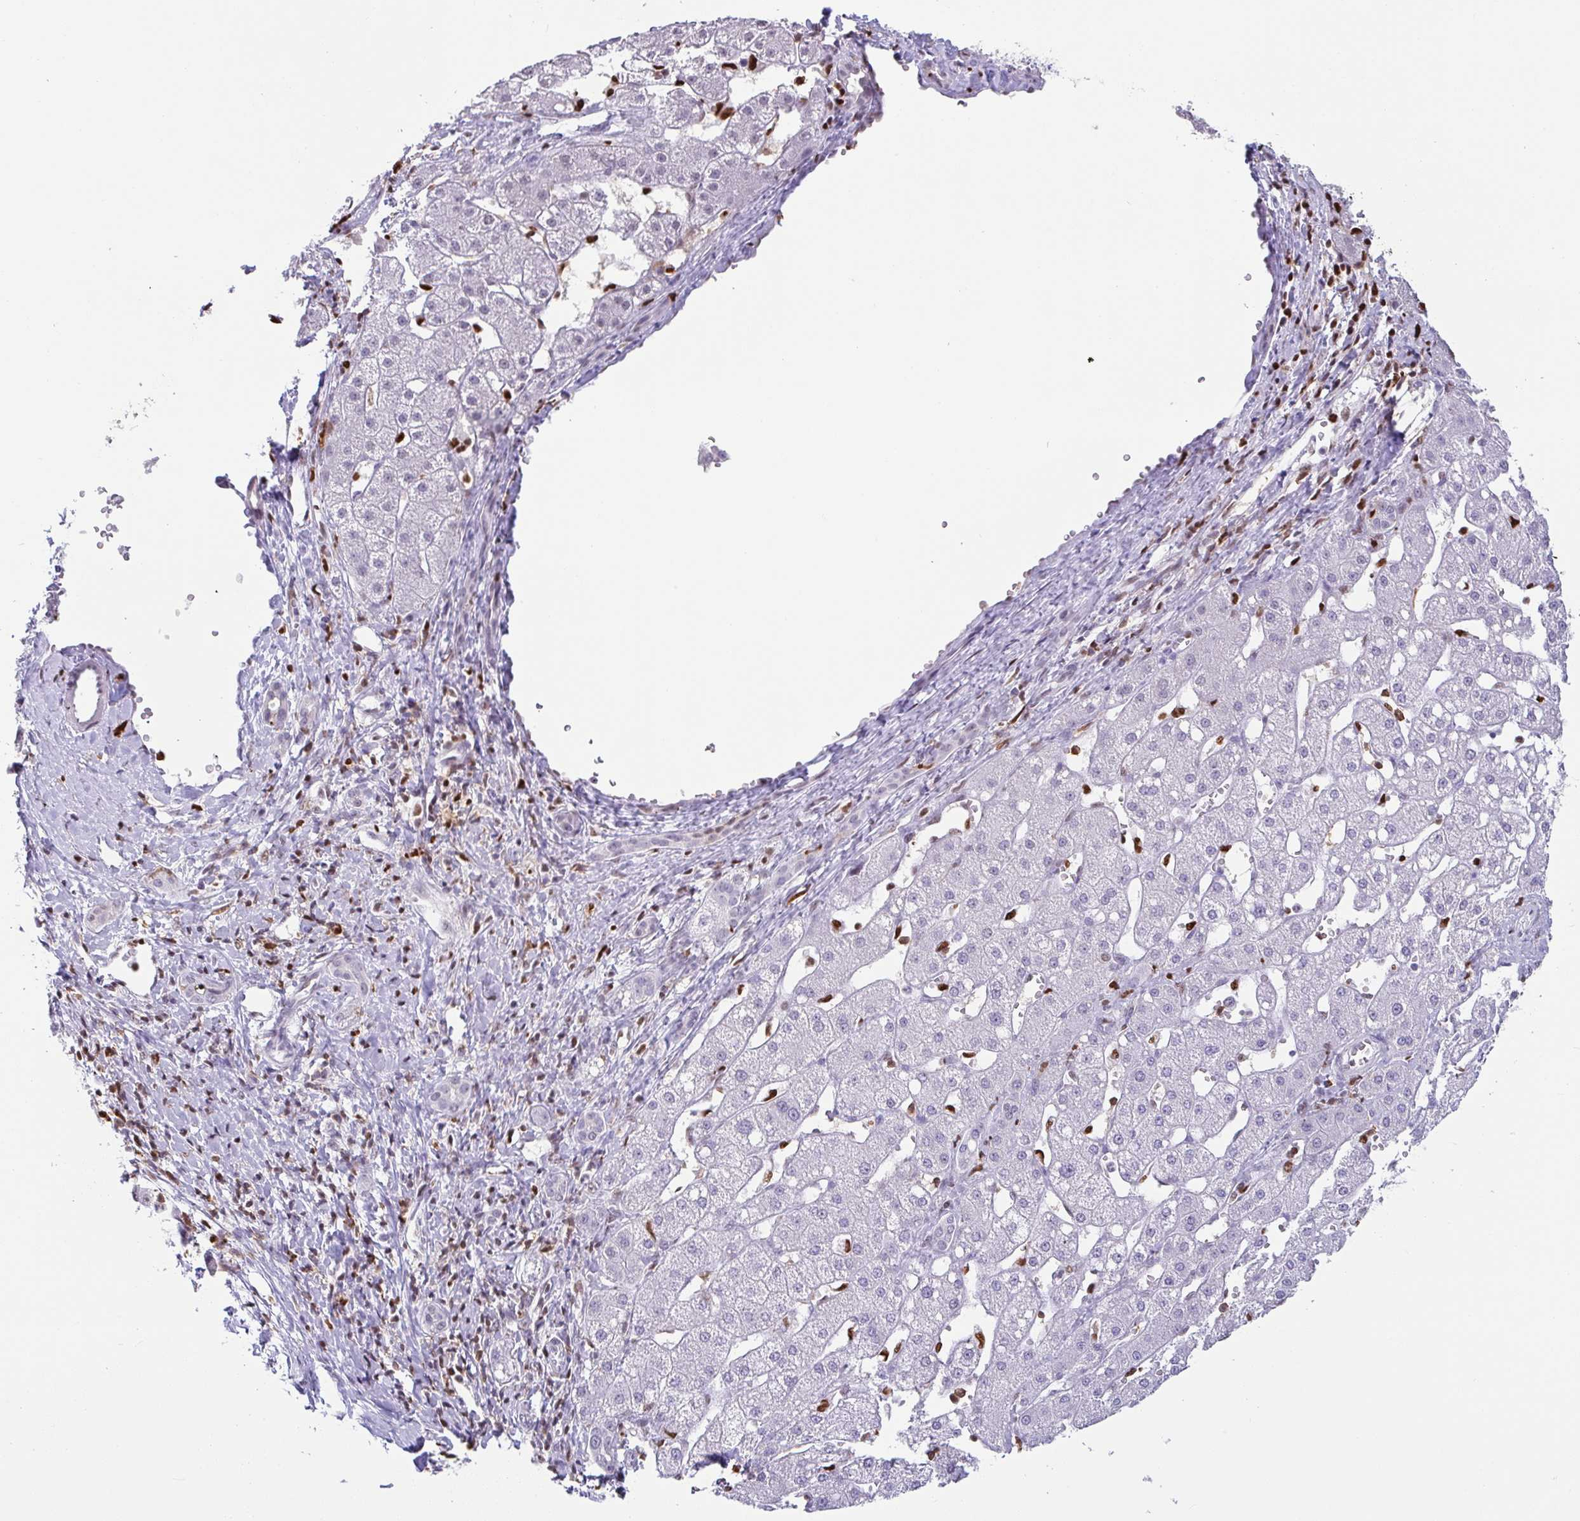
{"staining": {"intensity": "negative", "quantity": "none", "location": "none"}, "tissue": "liver cancer", "cell_type": "Tumor cells", "image_type": "cancer", "snomed": [{"axis": "morphology", "description": "Carcinoma, Hepatocellular, NOS"}, {"axis": "topography", "description": "Liver"}], "caption": "High power microscopy histopathology image of an IHC photomicrograph of liver cancer, revealing no significant positivity in tumor cells.", "gene": "BTBD10", "patient": {"sex": "male", "age": 67}}